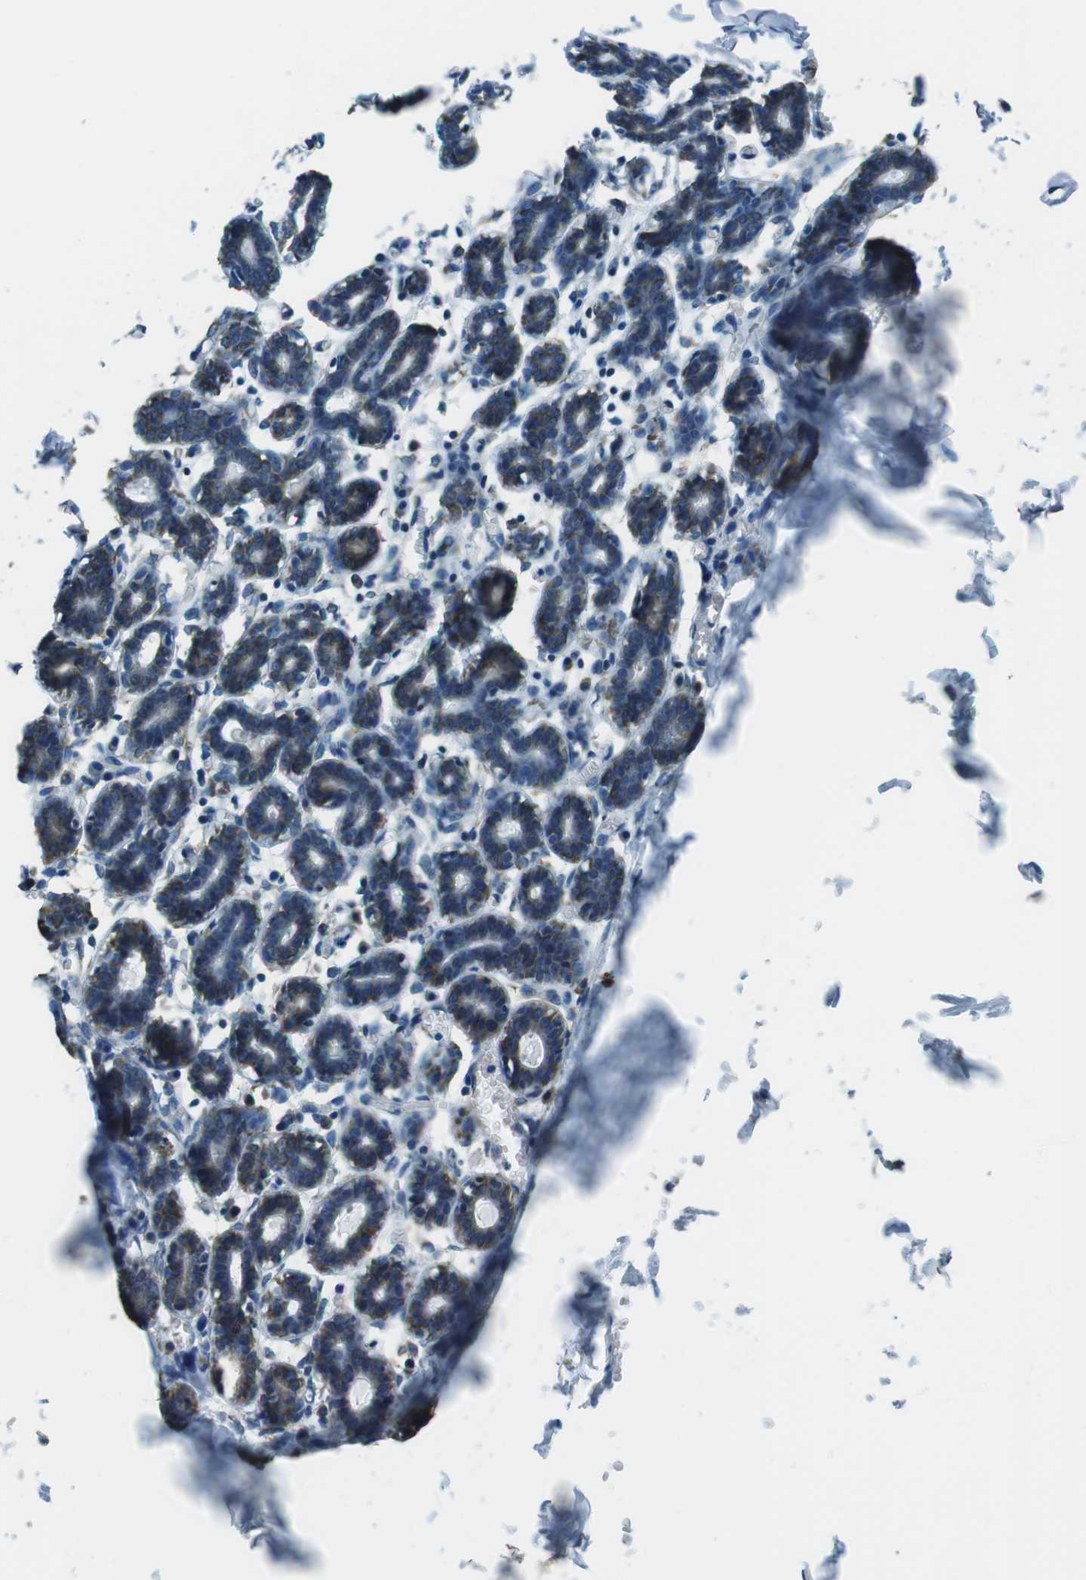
{"staining": {"intensity": "negative", "quantity": "none", "location": "none"}, "tissue": "breast", "cell_type": "Adipocytes", "image_type": "normal", "snomed": [{"axis": "morphology", "description": "Normal tissue, NOS"}, {"axis": "topography", "description": "Breast"}], "caption": "Adipocytes show no significant positivity in unremarkable breast. Brightfield microscopy of IHC stained with DAB (brown) and hematoxylin (blue), captured at high magnification.", "gene": "PA2G4", "patient": {"sex": "female", "age": 27}}